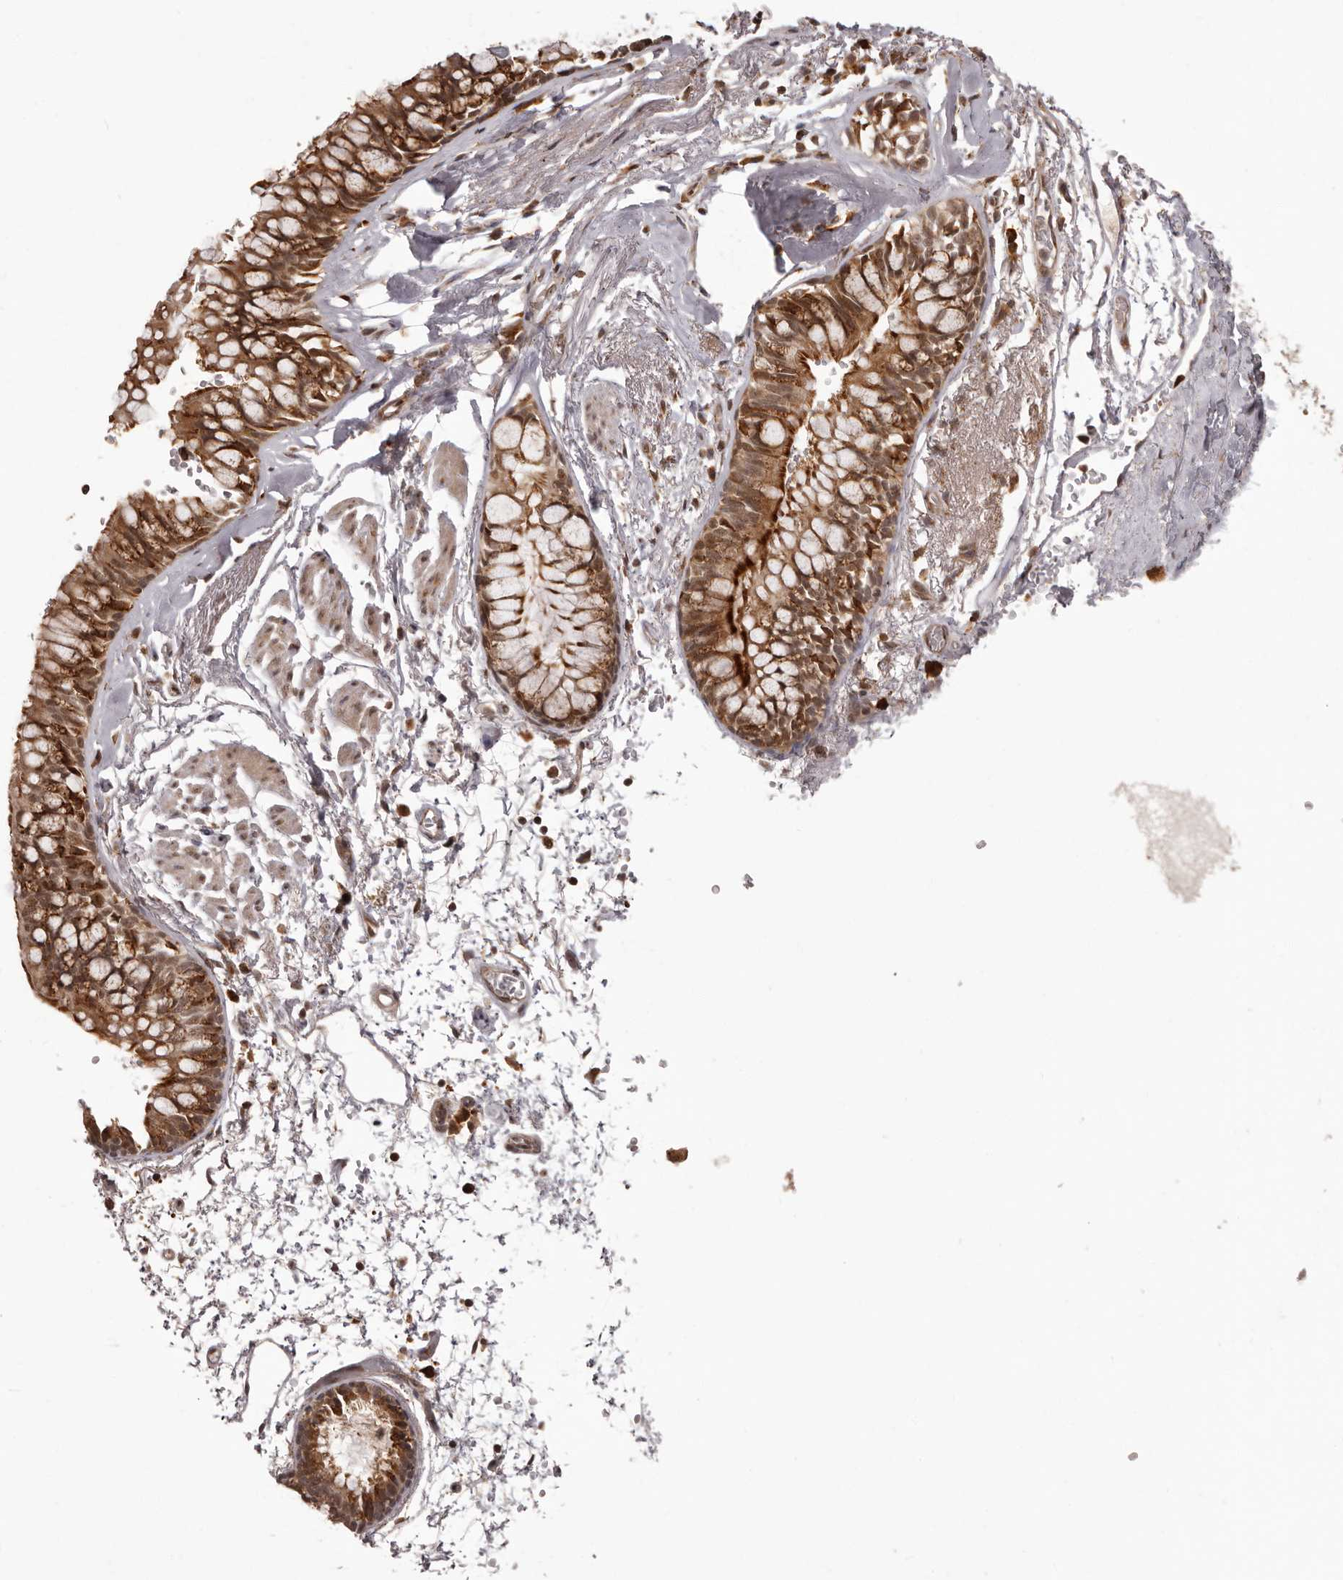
{"staining": {"intensity": "strong", "quantity": ">75%", "location": "cytoplasmic/membranous,nuclear"}, "tissue": "bronchus", "cell_type": "Respiratory epithelial cells", "image_type": "normal", "snomed": [{"axis": "morphology", "description": "Normal tissue, NOS"}, {"axis": "topography", "description": "Cartilage tissue"}, {"axis": "topography", "description": "Bronchus"}], "caption": "The histopathology image demonstrates immunohistochemical staining of benign bronchus. There is strong cytoplasmic/membranous,nuclear expression is present in about >75% of respiratory epithelial cells. The staining was performed using DAB (3,3'-diaminobenzidine), with brown indicating positive protein expression. Nuclei are stained blue with hematoxylin.", "gene": "IL32", "patient": {"sex": "female", "age": 73}}